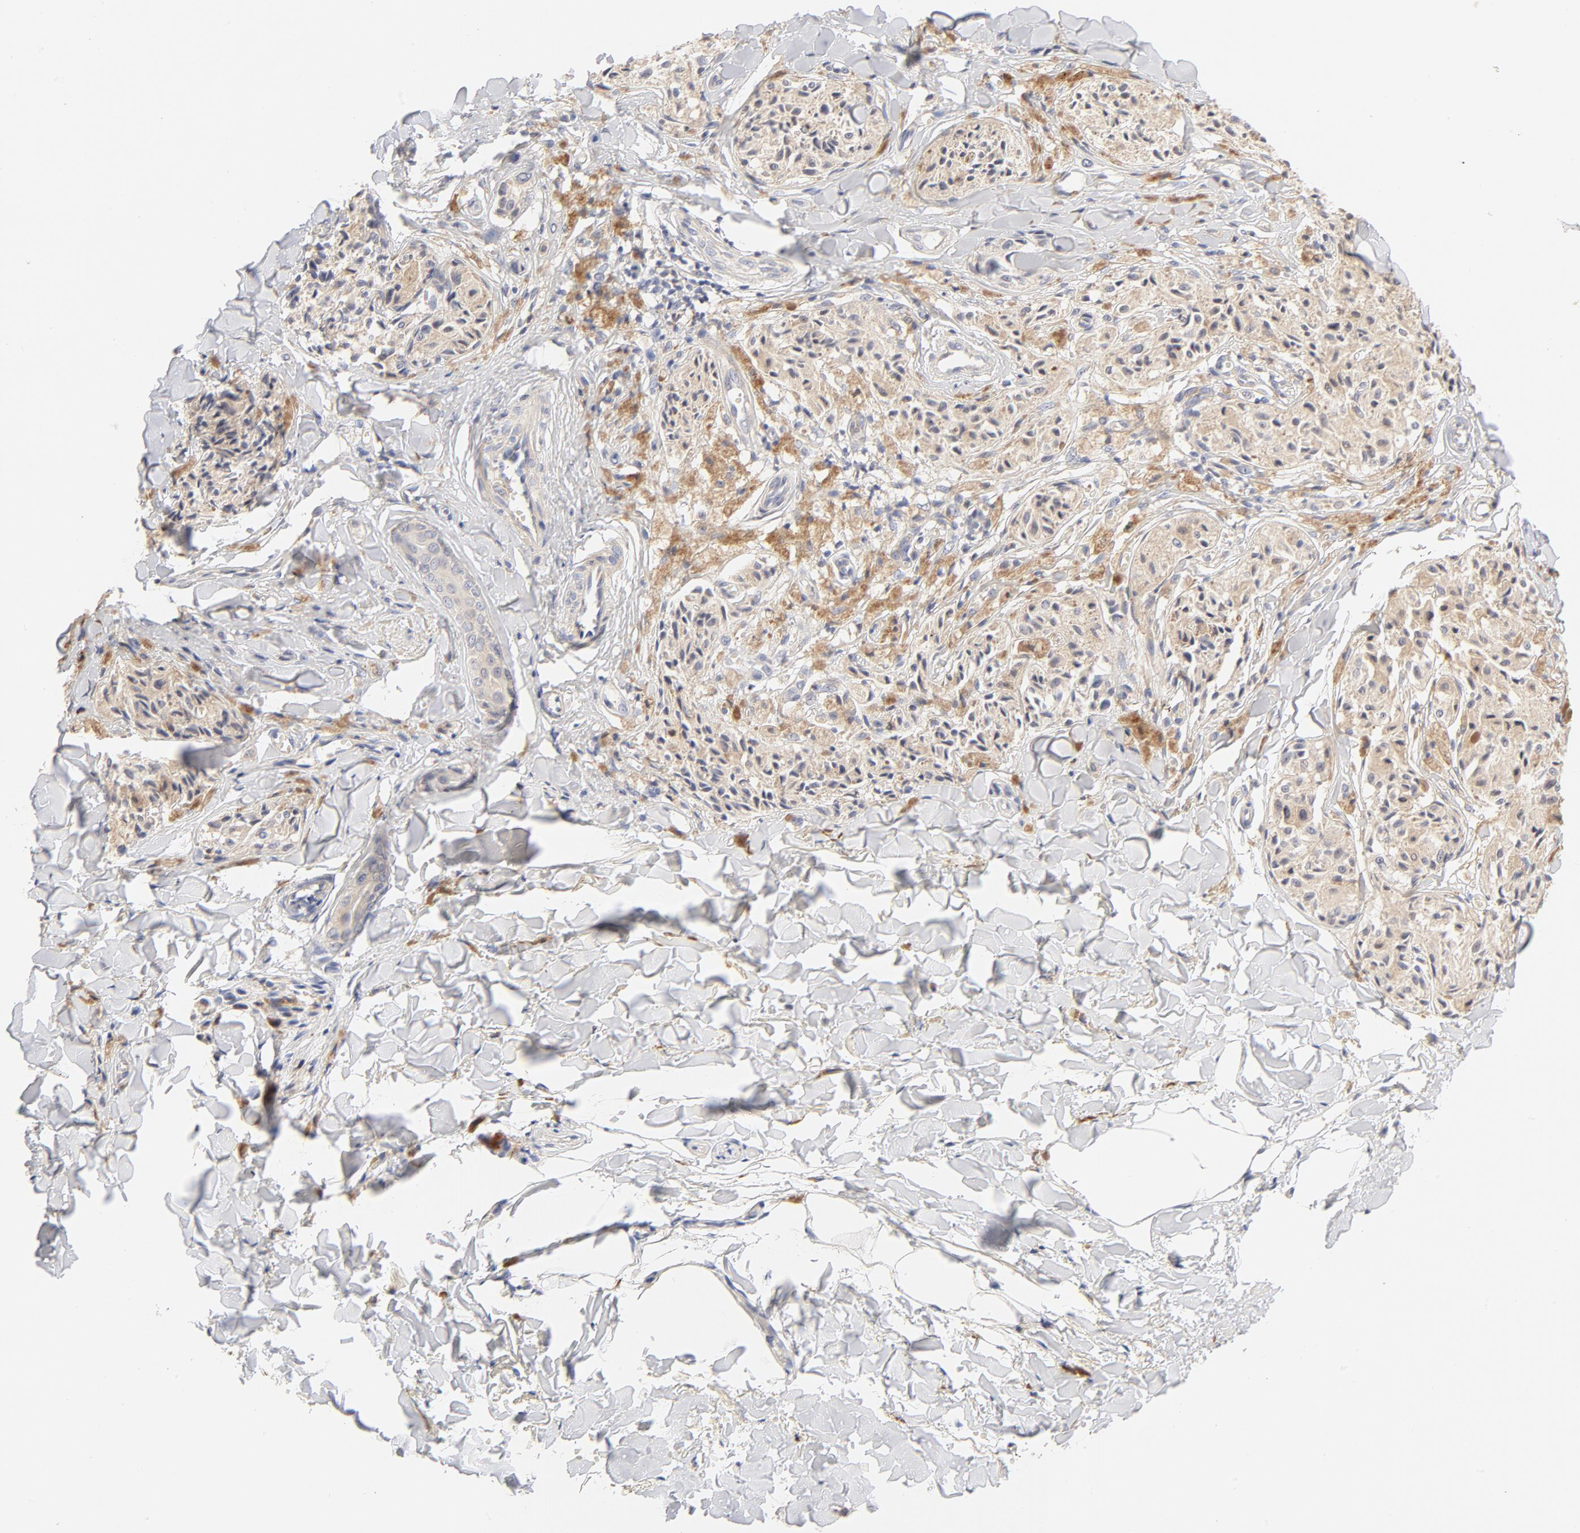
{"staining": {"intensity": "weak", "quantity": ">75%", "location": "cytoplasmic/membranous"}, "tissue": "melanoma", "cell_type": "Tumor cells", "image_type": "cancer", "snomed": [{"axis": "morphology", "description": "Malignant melanoma, Metastatic site"}, {"axis": "topography", "description": "Skin"}], "caption": "Human melanoma stained with a brown dye demonstrates weak cytoplasmic/membranous positive staining in about >75% of tumor cells.", "gene": "MTERF2", "patient": {"sex": "female", "age": 66}}